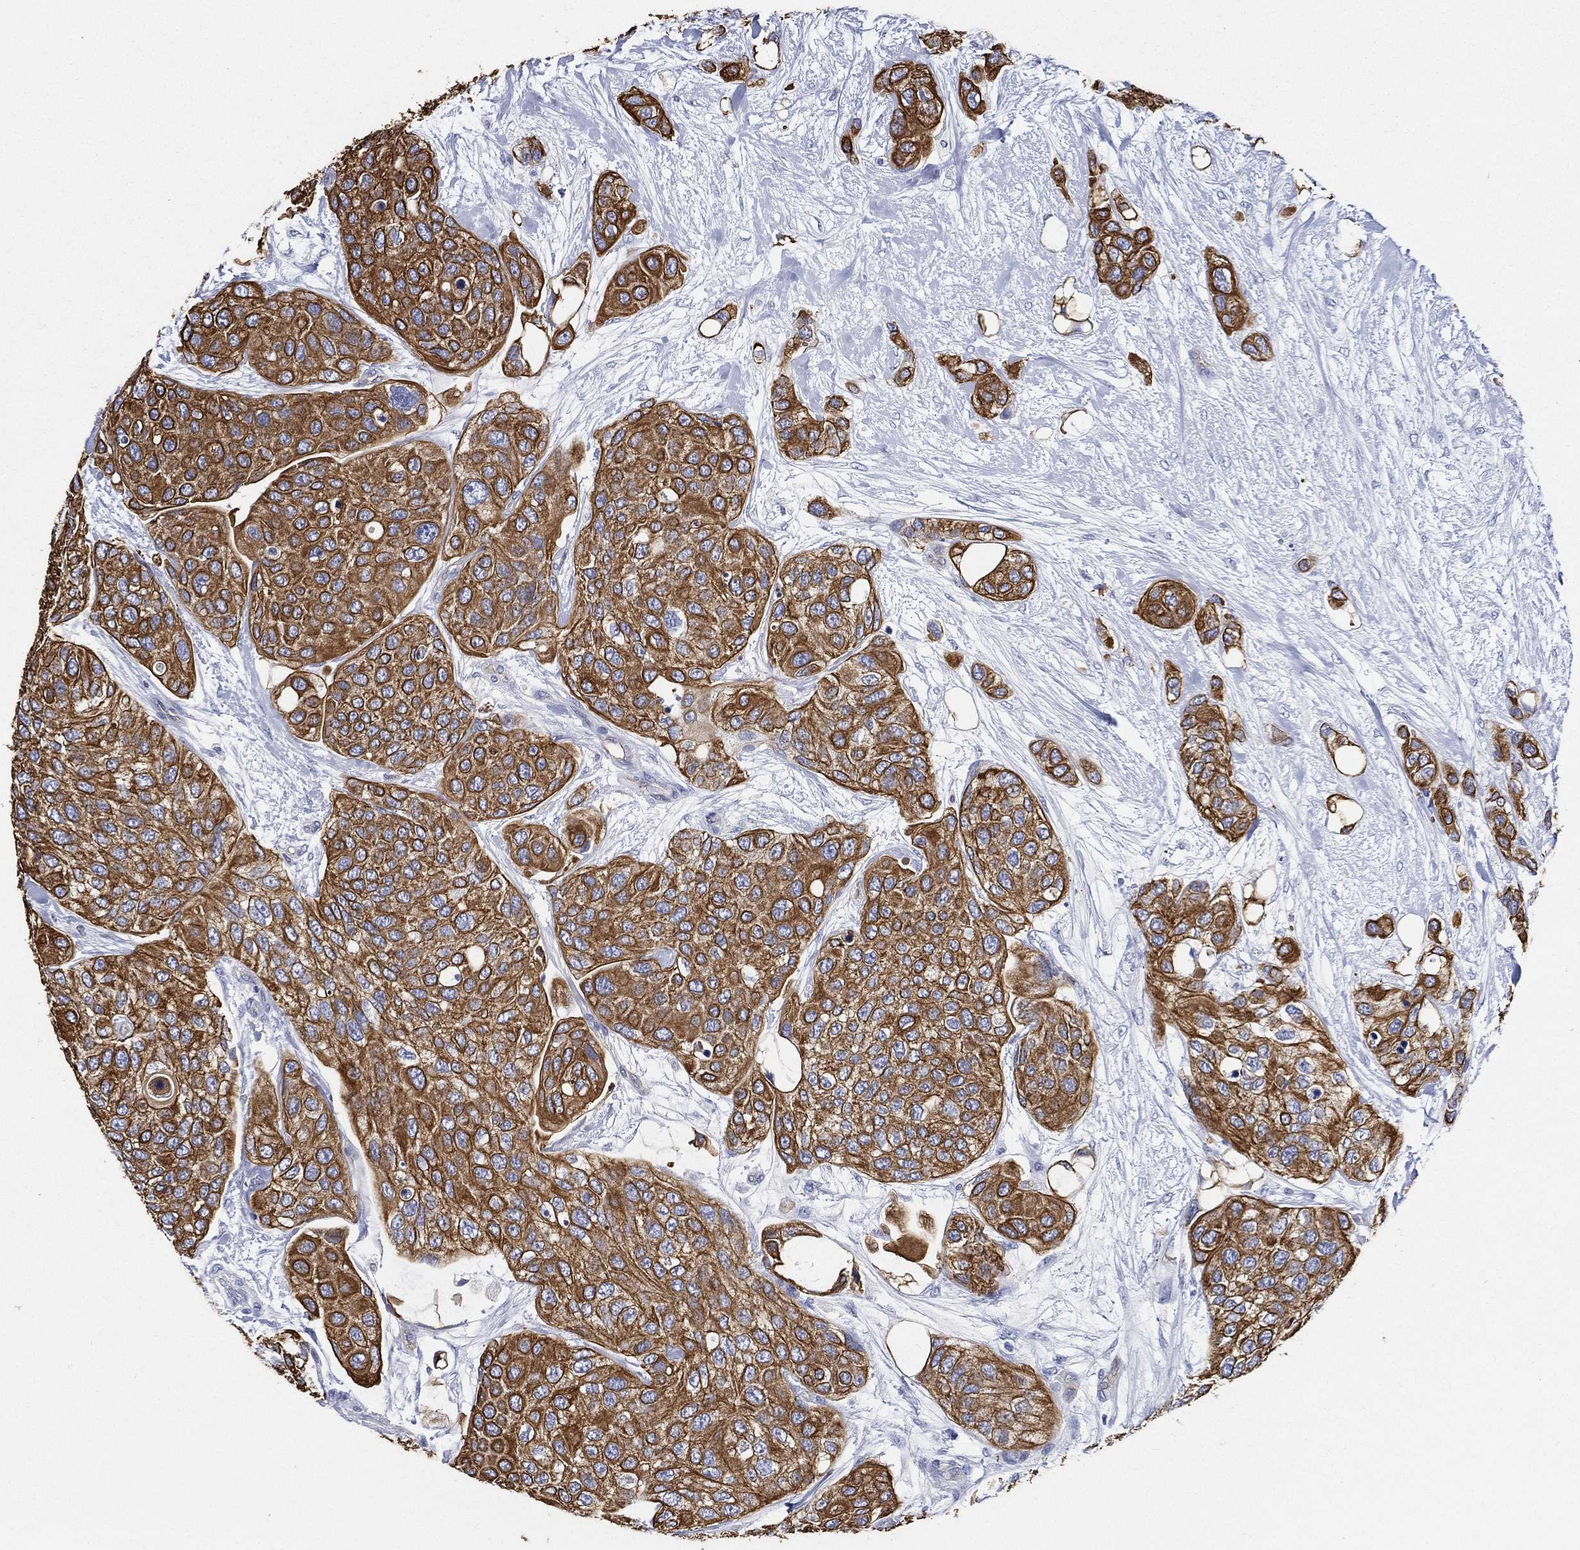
{"staining": {"intensity": "strong", "quantity": ">75%", "location": "cytoplasmic/membranous"}, "tissue": "urothelial cancer", "cell_type": "Tumor cells", "image_type": "cancer", "snomed": [{"axis": "morphology", "description": "Urothelial carcinoma, High grade"}, {"axis": "topography", "description": "Urinary bladder"}], "caption": "Protein staining reveals strong cytoplasmic/membranous expression in about >75% of tumor cells in urothelial cancer.", "gene": "NEDD9", "patient": {"sex": "male", "age": 77}}